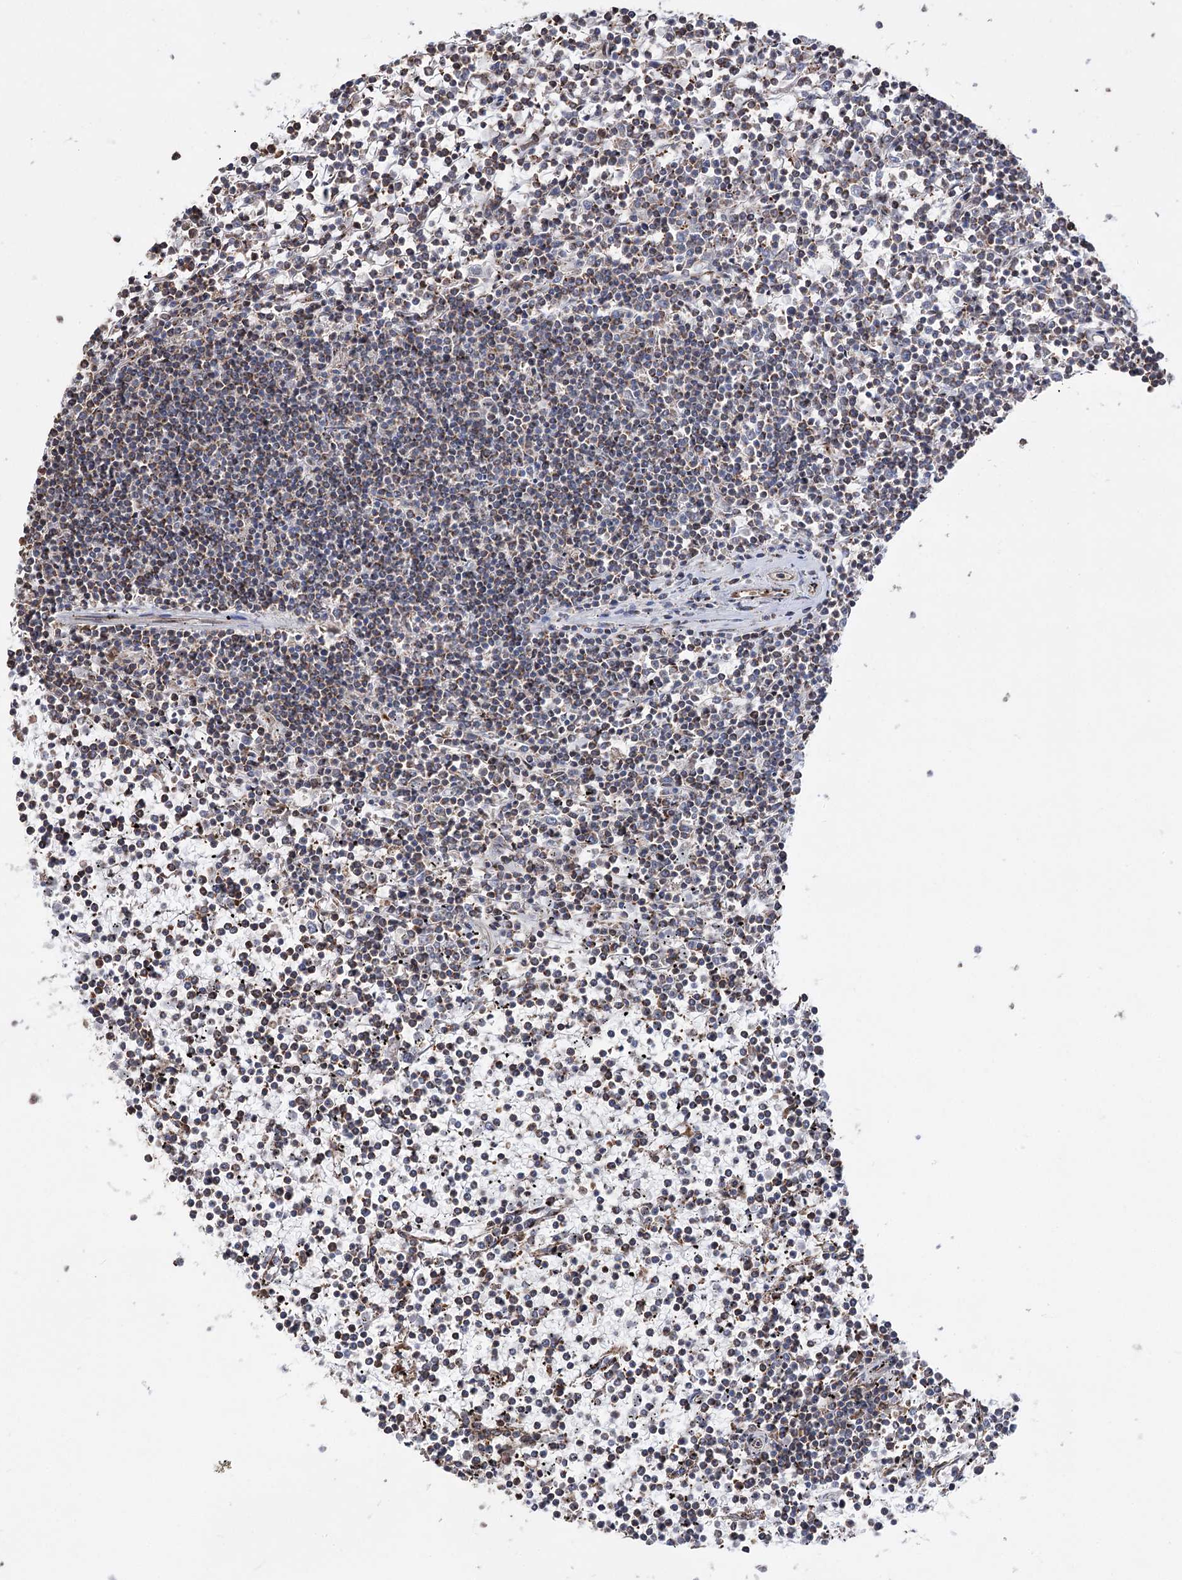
{"staining": {"intensity": "weak", "quantity": "25%-75%", "location": "cytoplasmic/membranous"}, "tissue": "lymphoma", "cell_type": "Tumor cells", "image_type": "cancer", "snomed": [{"axis": "morphology", "description": "Malignant lymphoma, non-Hodgkin's type, Low grade"}, {"axis": "topography", "description": "Spleen"}], "caption": "High-magnification brightfield microscopy of lymphoma stained with DAB (brown) and counterstained with hematoxylin (blue). tumor cells exhibit weak cytoplasmic/membranous positivity is present in approximately25%-75% of cells.", "gene": "ARHGAP20", "patient": {"sex": "female", "age": 19}}